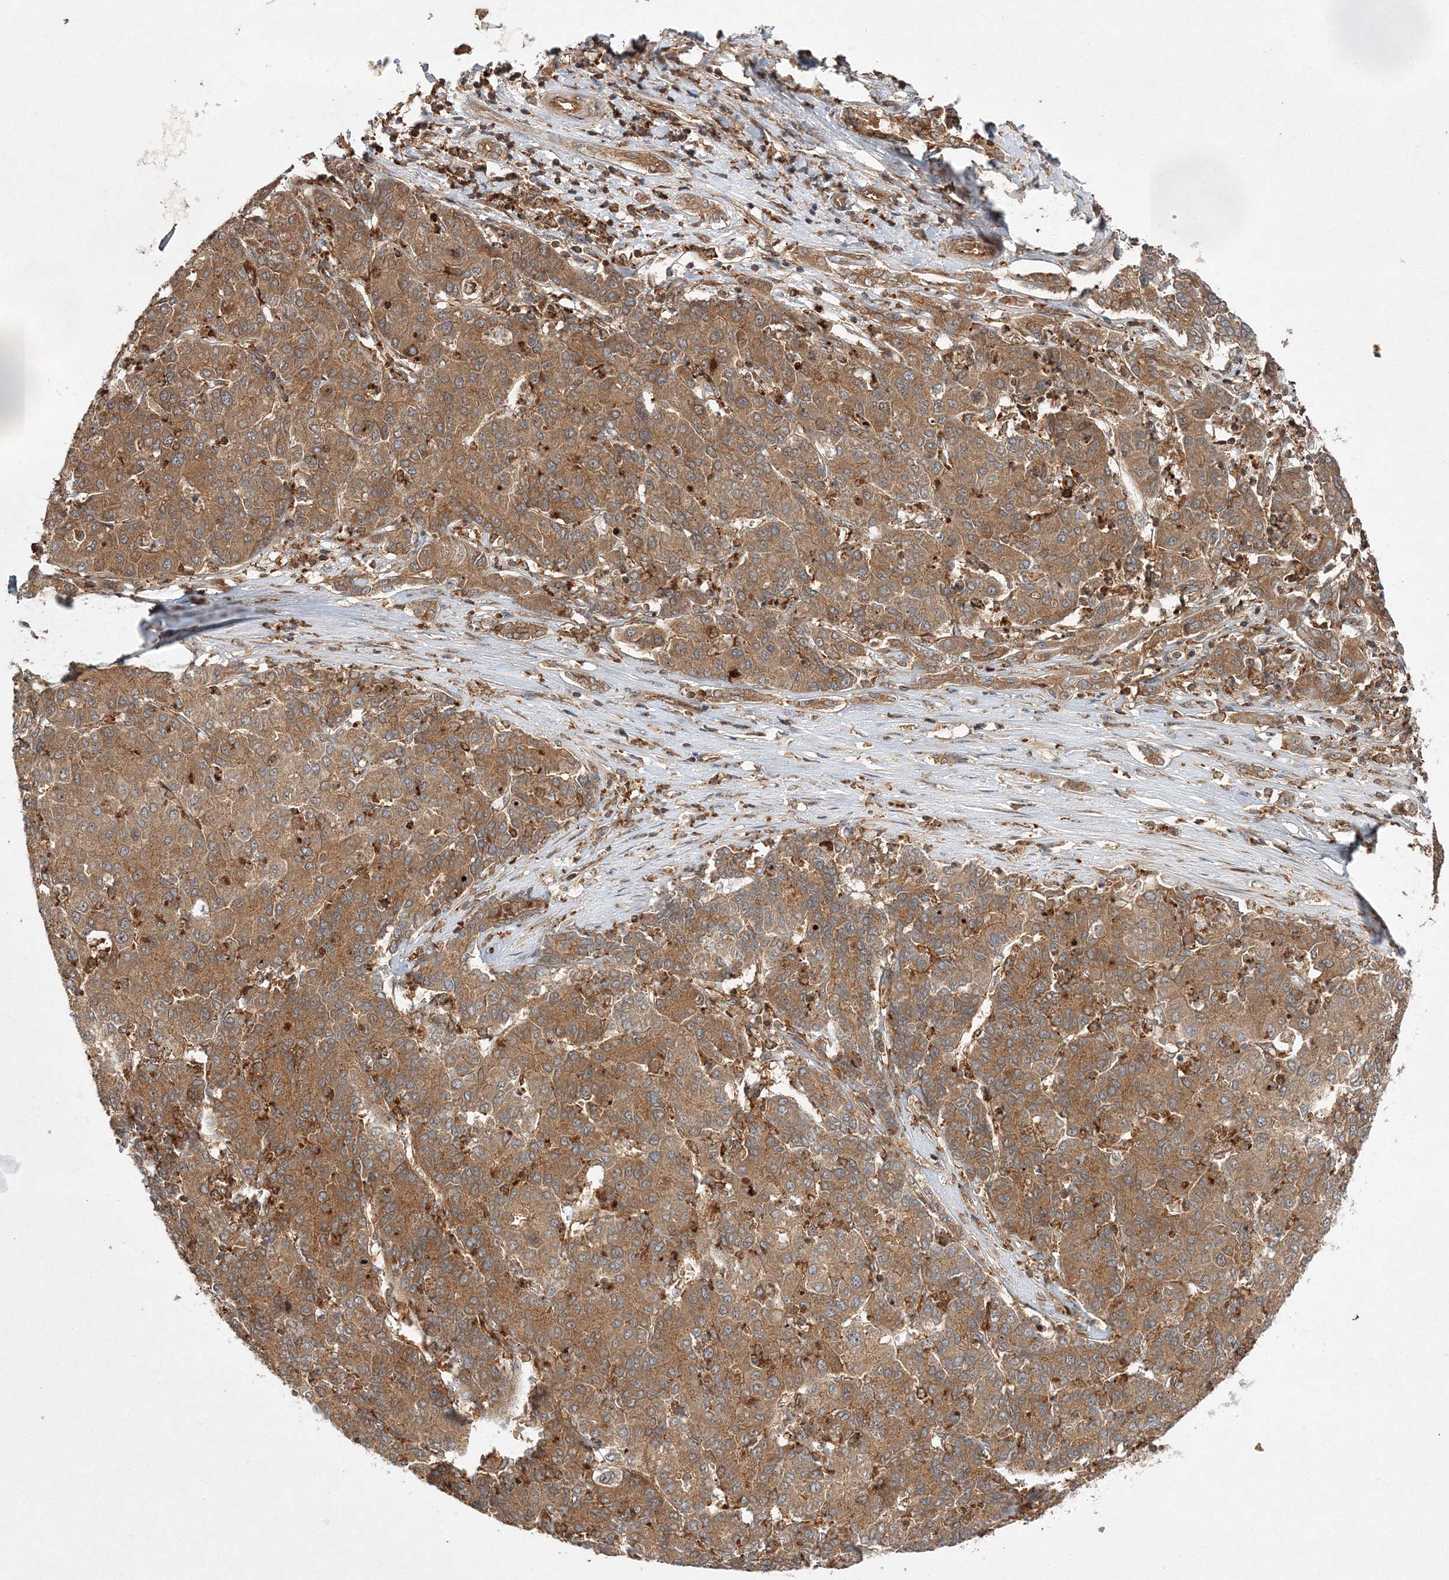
{"staining": {"intensity": "moderate", "quantity": ">75%", "location": "cytoplasmic/membranous"}, "tissue": "liver cancer", "cell_type": "Tumor cells", "image_type": "cancer", "snomed": [{"axis": "morphology", "description": "Carcinoma, Hepatocellular, NOS"}, {"axis": "topography", "description": "Liver"}], "caption": "Immunohistochemistry of liver cancer exhibits medium levels of moderate cytoplasmic/membranous positivity in about >75% of tumor cells. Using DAB (3,3'-diaminobenzidine) (brown) and hematoxylin (blue) stains, captured at high magnification using brightfield microscopy.", "gene": "WDR37", "patient": {"sex": "male", "age": 65}}